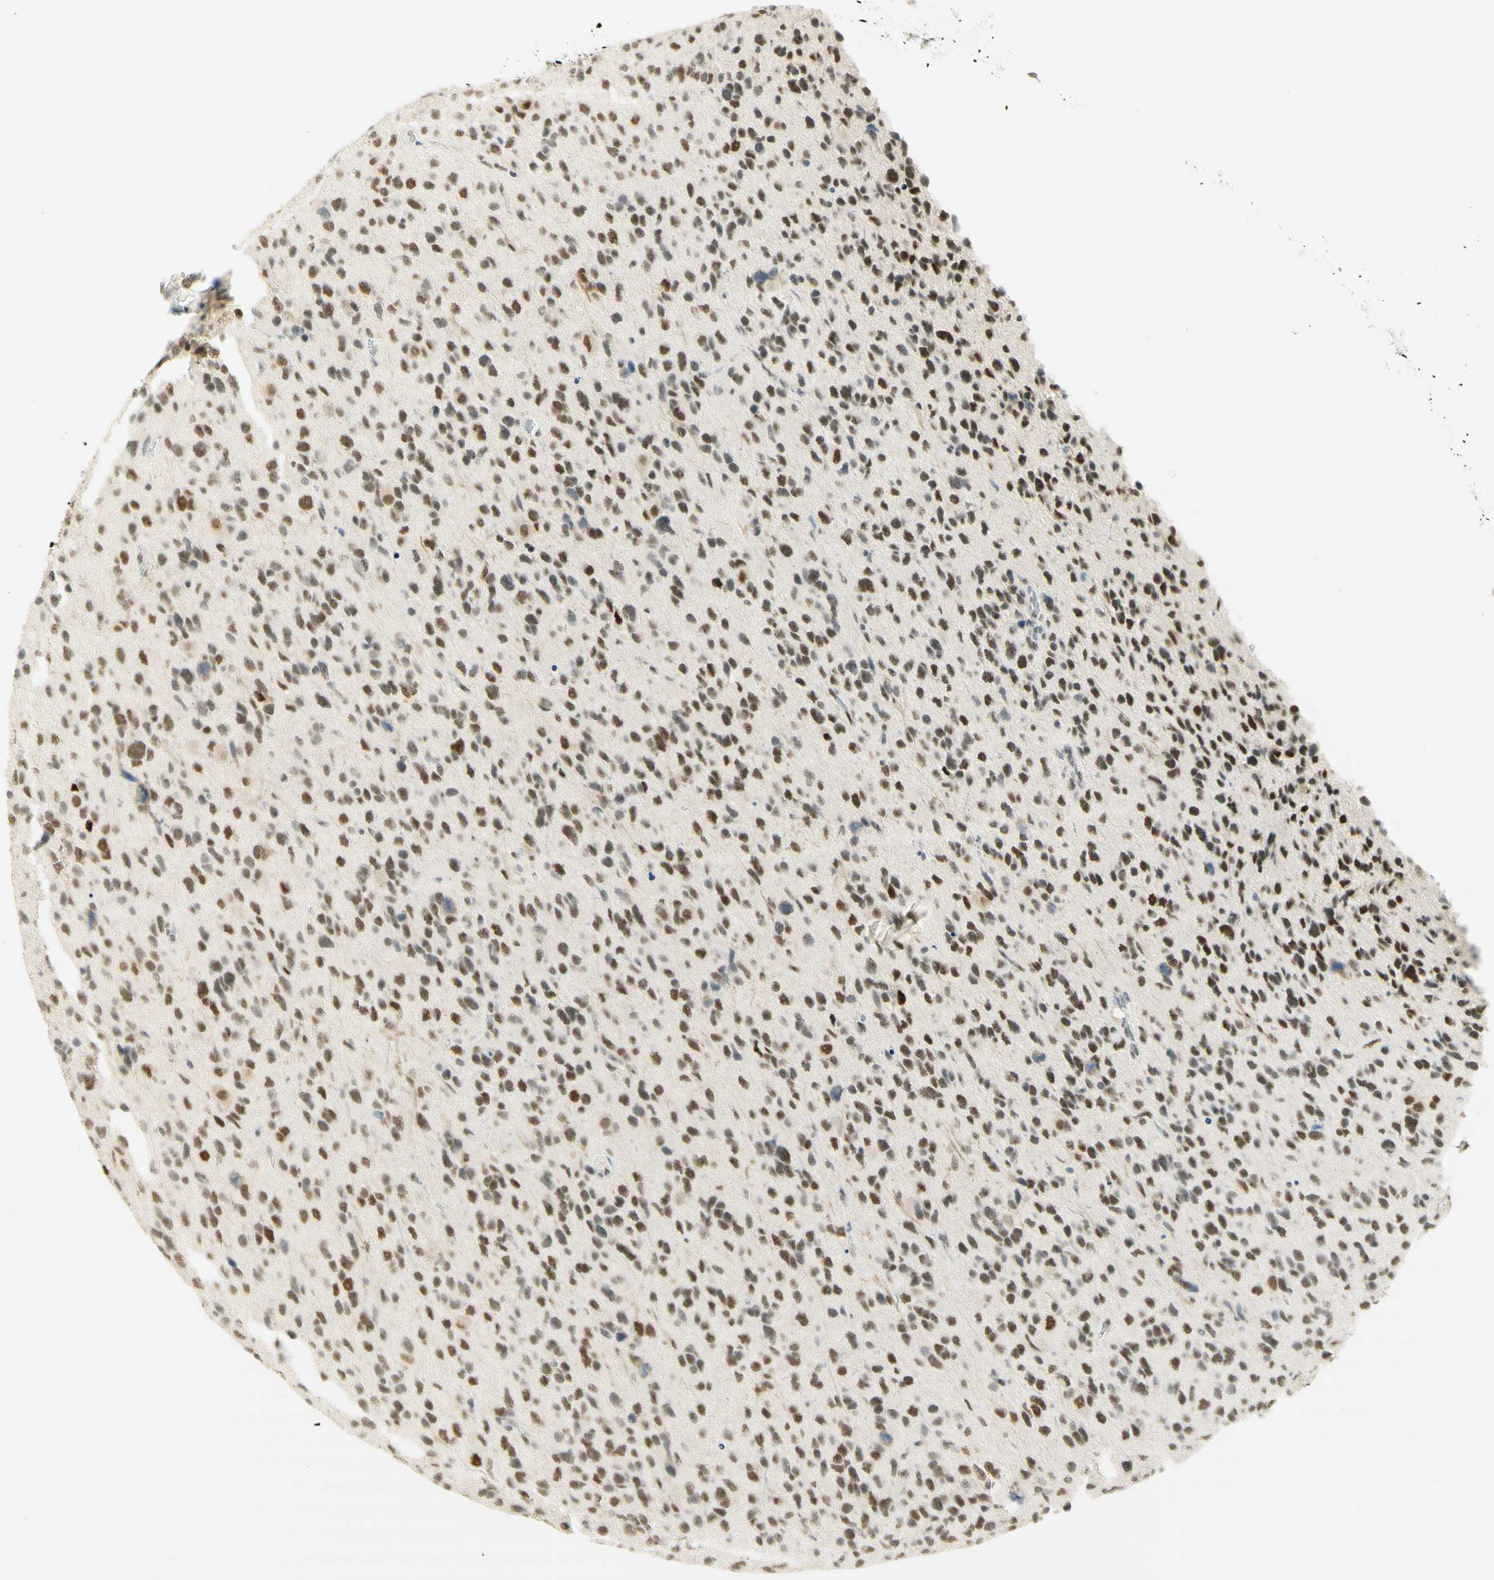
{"staining": {"intensity": "moderate", "quantity": ">75%", "location": "nuclear"}, "tissue": "glioma", "cell_type": "Tumor cells", "image_type": "cancer", "snomed": [{"axis": "morphology", "description": "Glioma, malignant, High grade"}, {"axis": "topography", "description": "Brain"}], "caption": "This is an image of immunohistochemistry (IHC) staining of malignant glioma (high-grade), which shows moderate expression in the nuclear of tumor cells.", "gene": "PMS2", "patient": {"sex": "female", "age": 58}}